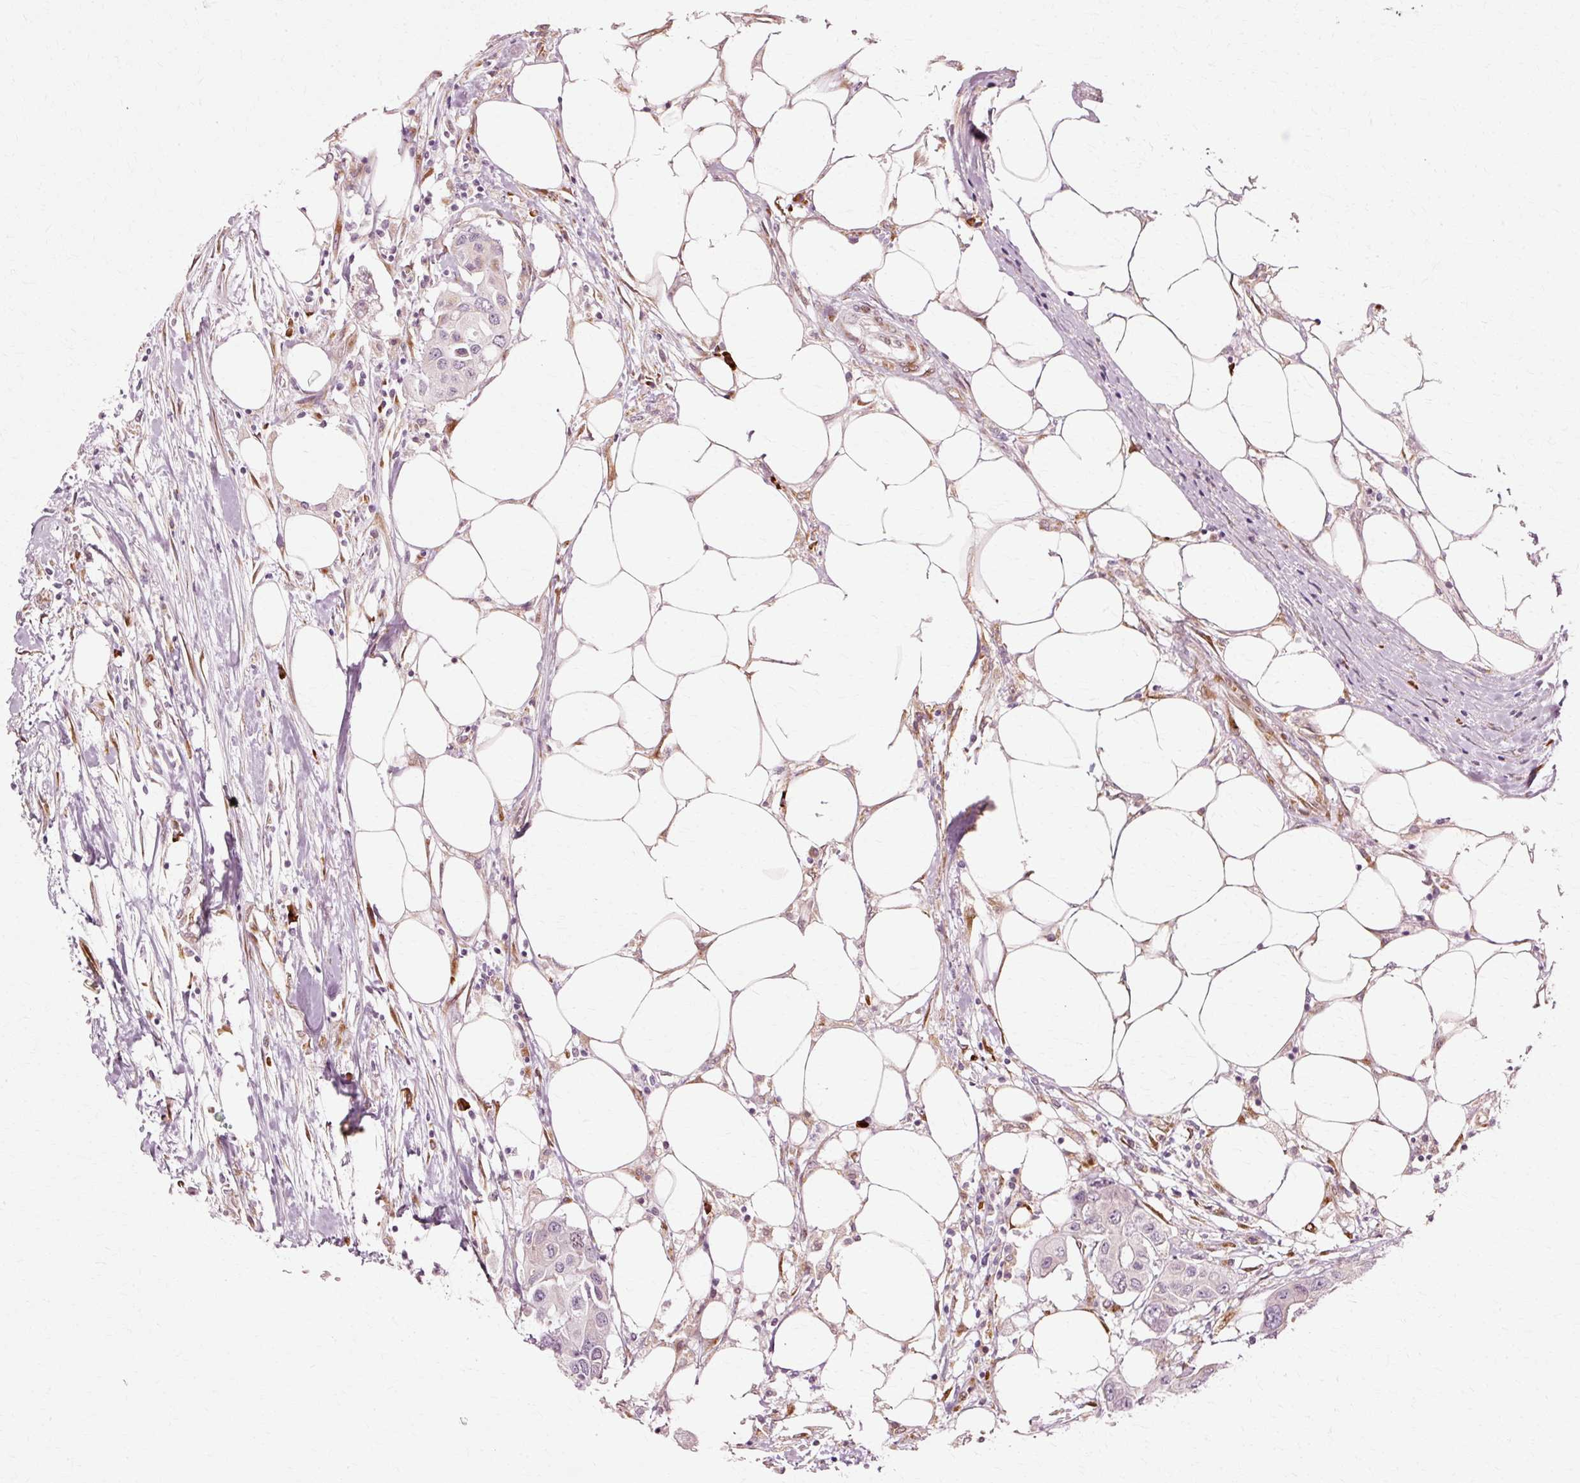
{"staining": {"intensity": "negative", "quantity": "none", "location": "none"}, "tissue": "colorectal cancer", "cell_type": "Tumor cells", "image_type": "cancer", "snomed": [{"axis": "morphology", "description": "Adenocarcinoma, NOS"}, {"axis": "topography", "description": "Colon"}], "caption": "Immunohistochemical staining of adenocarcinoma (colorectal) reveals no significant expression in tumor cells. (Stains: DAB IHC with hematoxylin counter stain, Microscopy: brightfield microscopy at high magnification).", "gene": "RGPD5", "patient": {"sex": "male", "age": 77}}